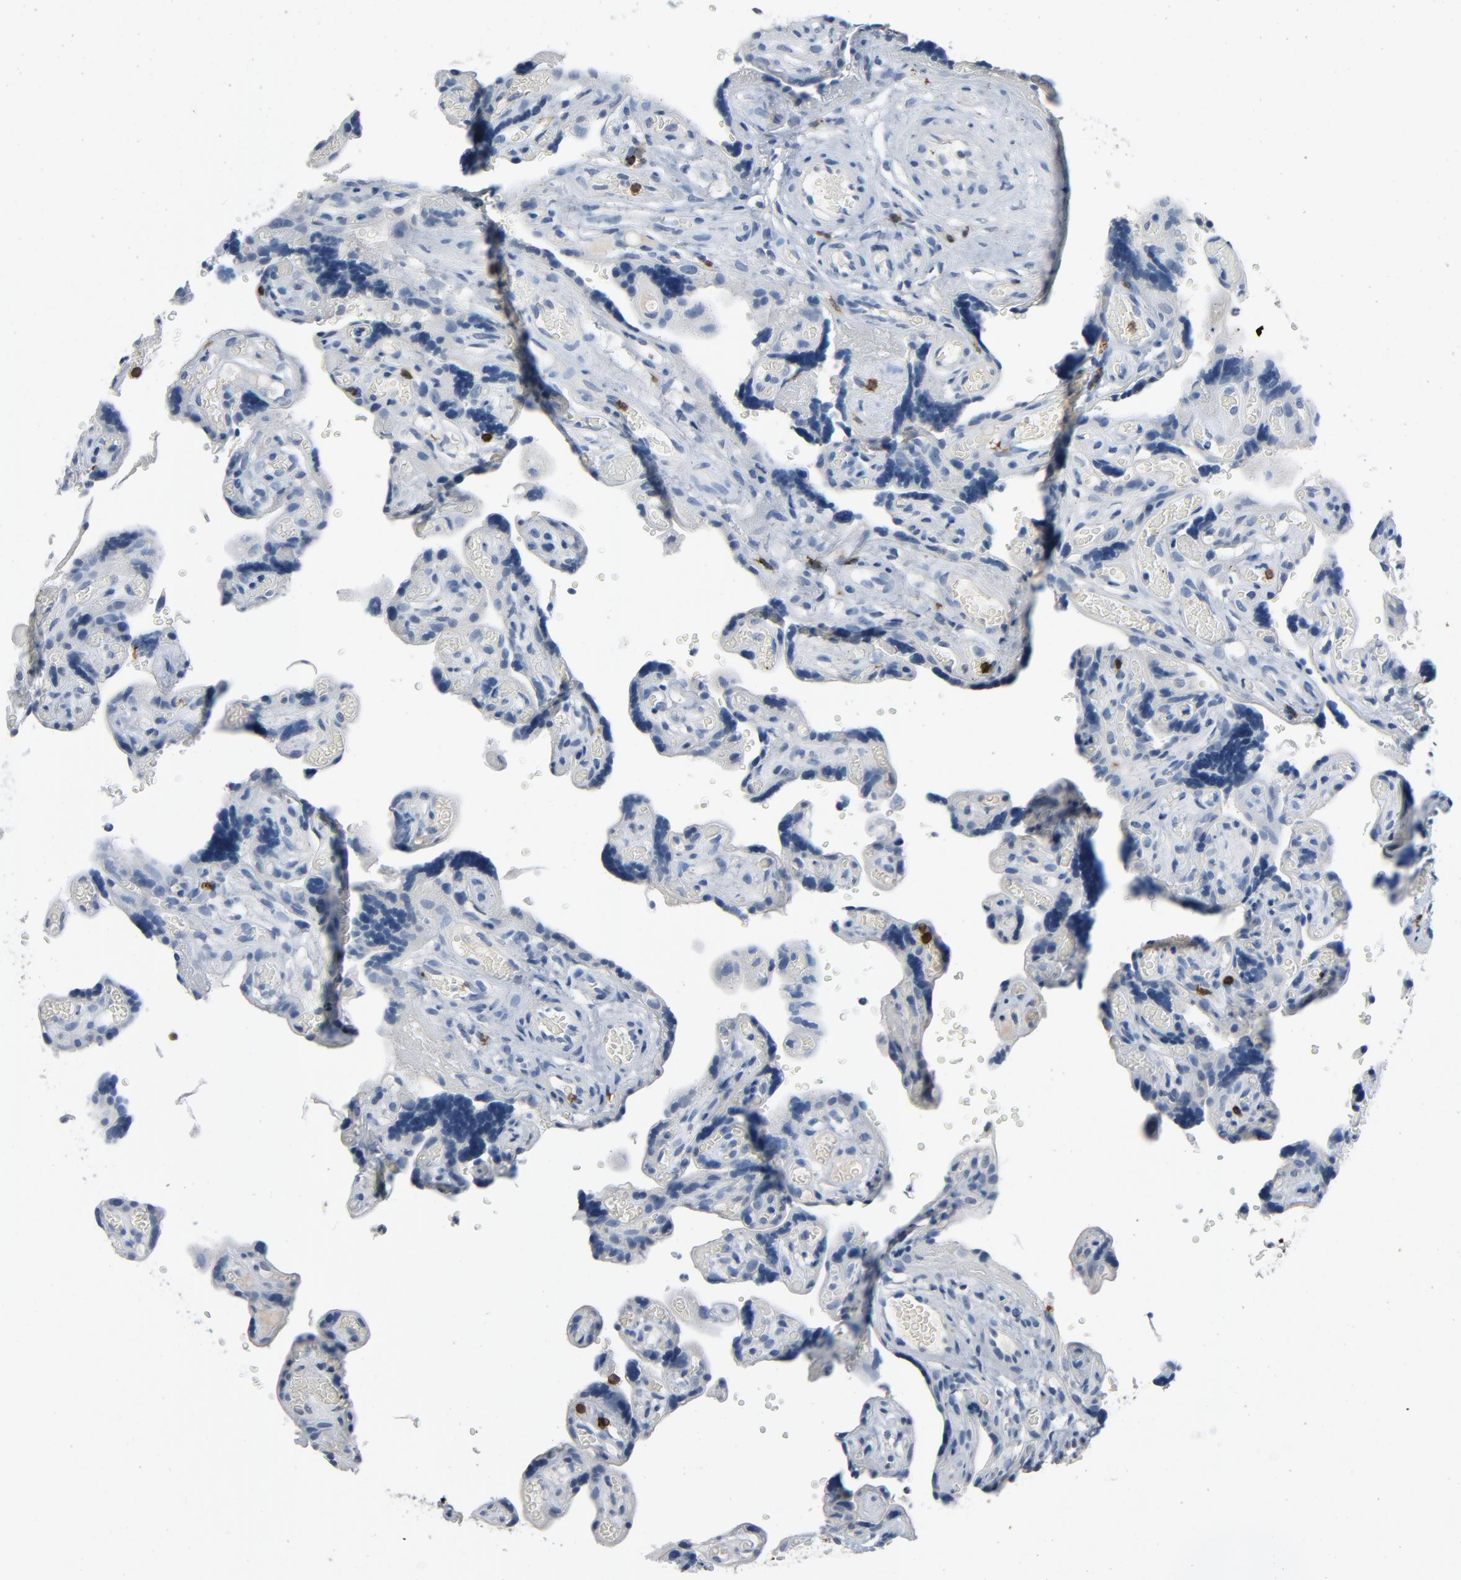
{"staining": {"intensity": "negative", "quantity": "none", "location": "none"}, "tissue": "placenta", "cell_type": "Decidual cells", "image_type": "normal", "snomed": [{"axis": "morphology", "description": "Normal tissue, NOS"}, {"axis": "topography", "description": "Placenta"}], "caption": "Human placenta stained for a protein using immunohistochemistry (IHC) displays no positivity in decidual cells.", "gene": "LCK", "patient": {"sex": "female", "age": 30}}